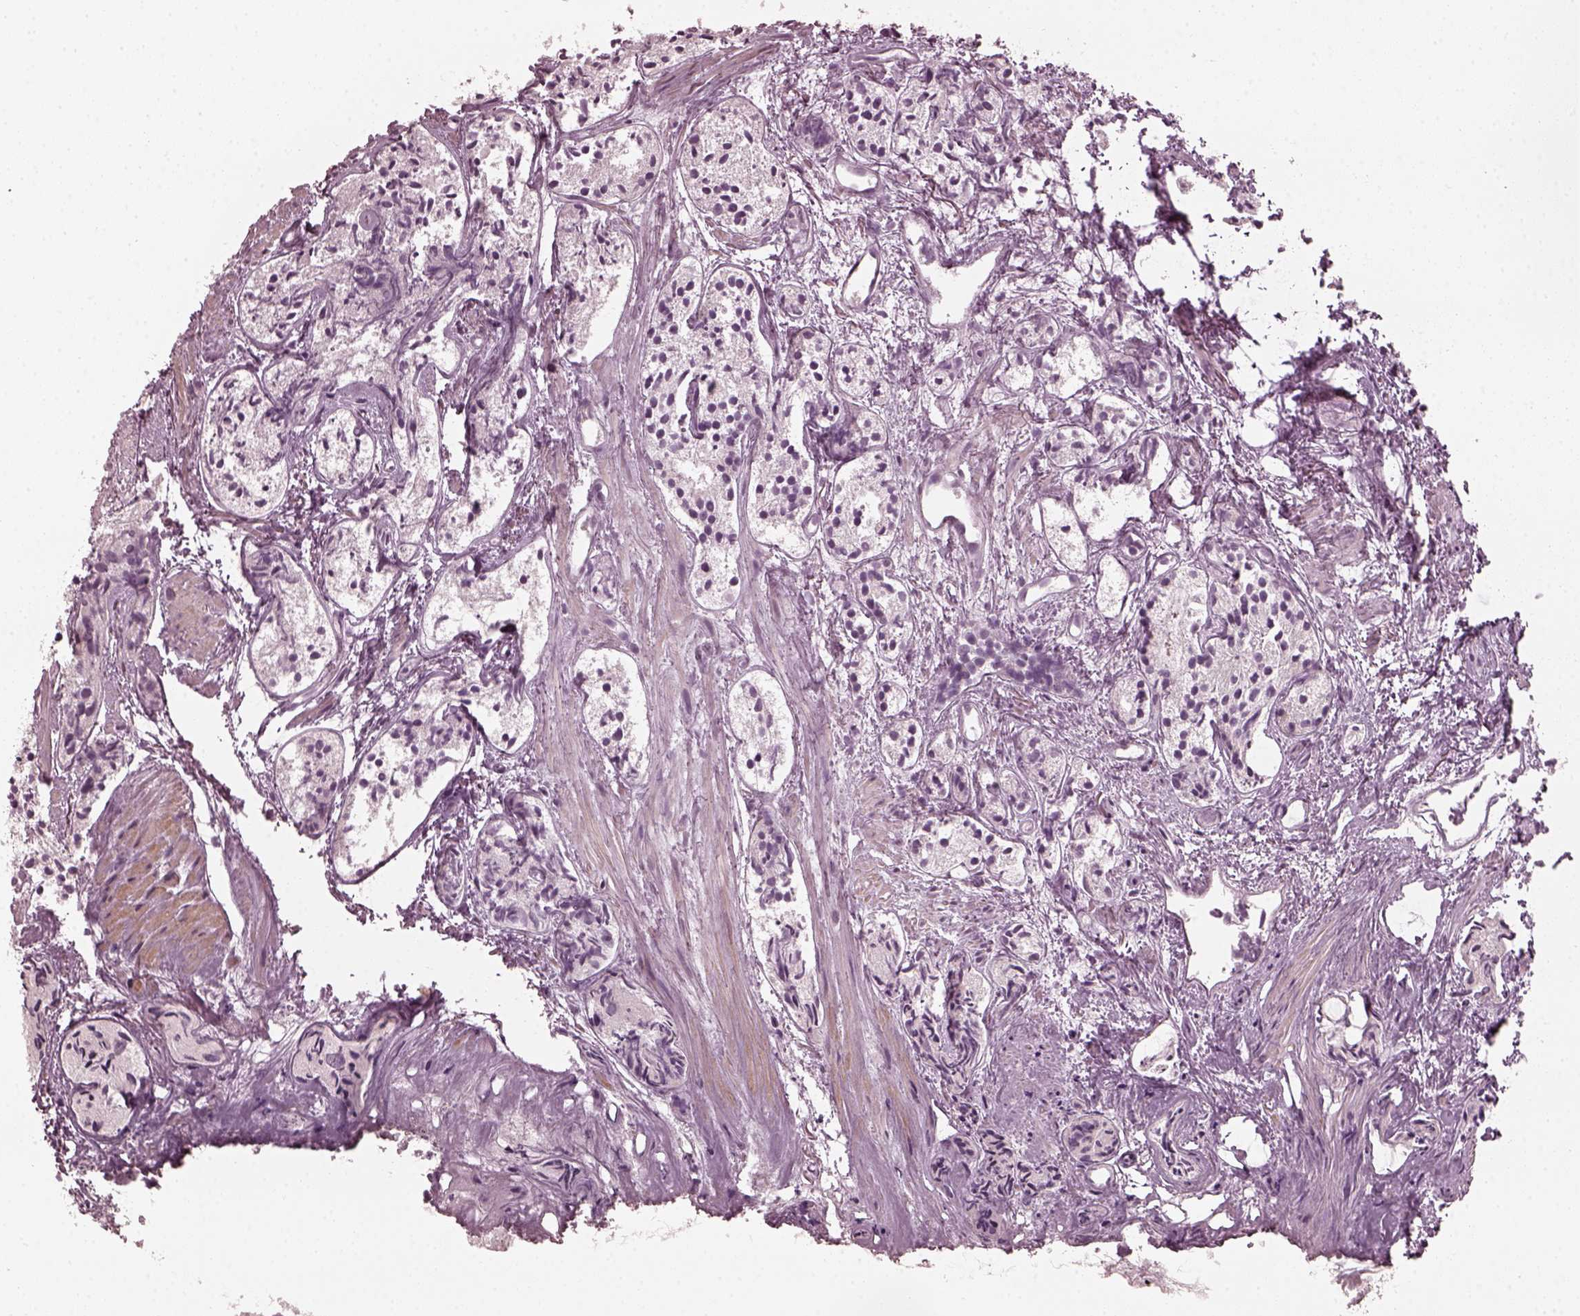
{"staining": {"intensity": "negative", "quantity": "none", "location": "none"}, "tissue": "prostate cancer", "cell_type": "Tumor cells", "image_type": "cancer", "snomed": [{"axis": "morphology", "description": "Adenocarcinoma, High grade"}, {"axis": "topography", "description": "Prostate"}], "caption": "DAB immunohistochemical staining of human prostate adenocarcinoma (high-grade) demonstrates no significant positivity in tumor cells.", "gene": "CCDC170", "patient": {"sex": "male", "age": 85}}